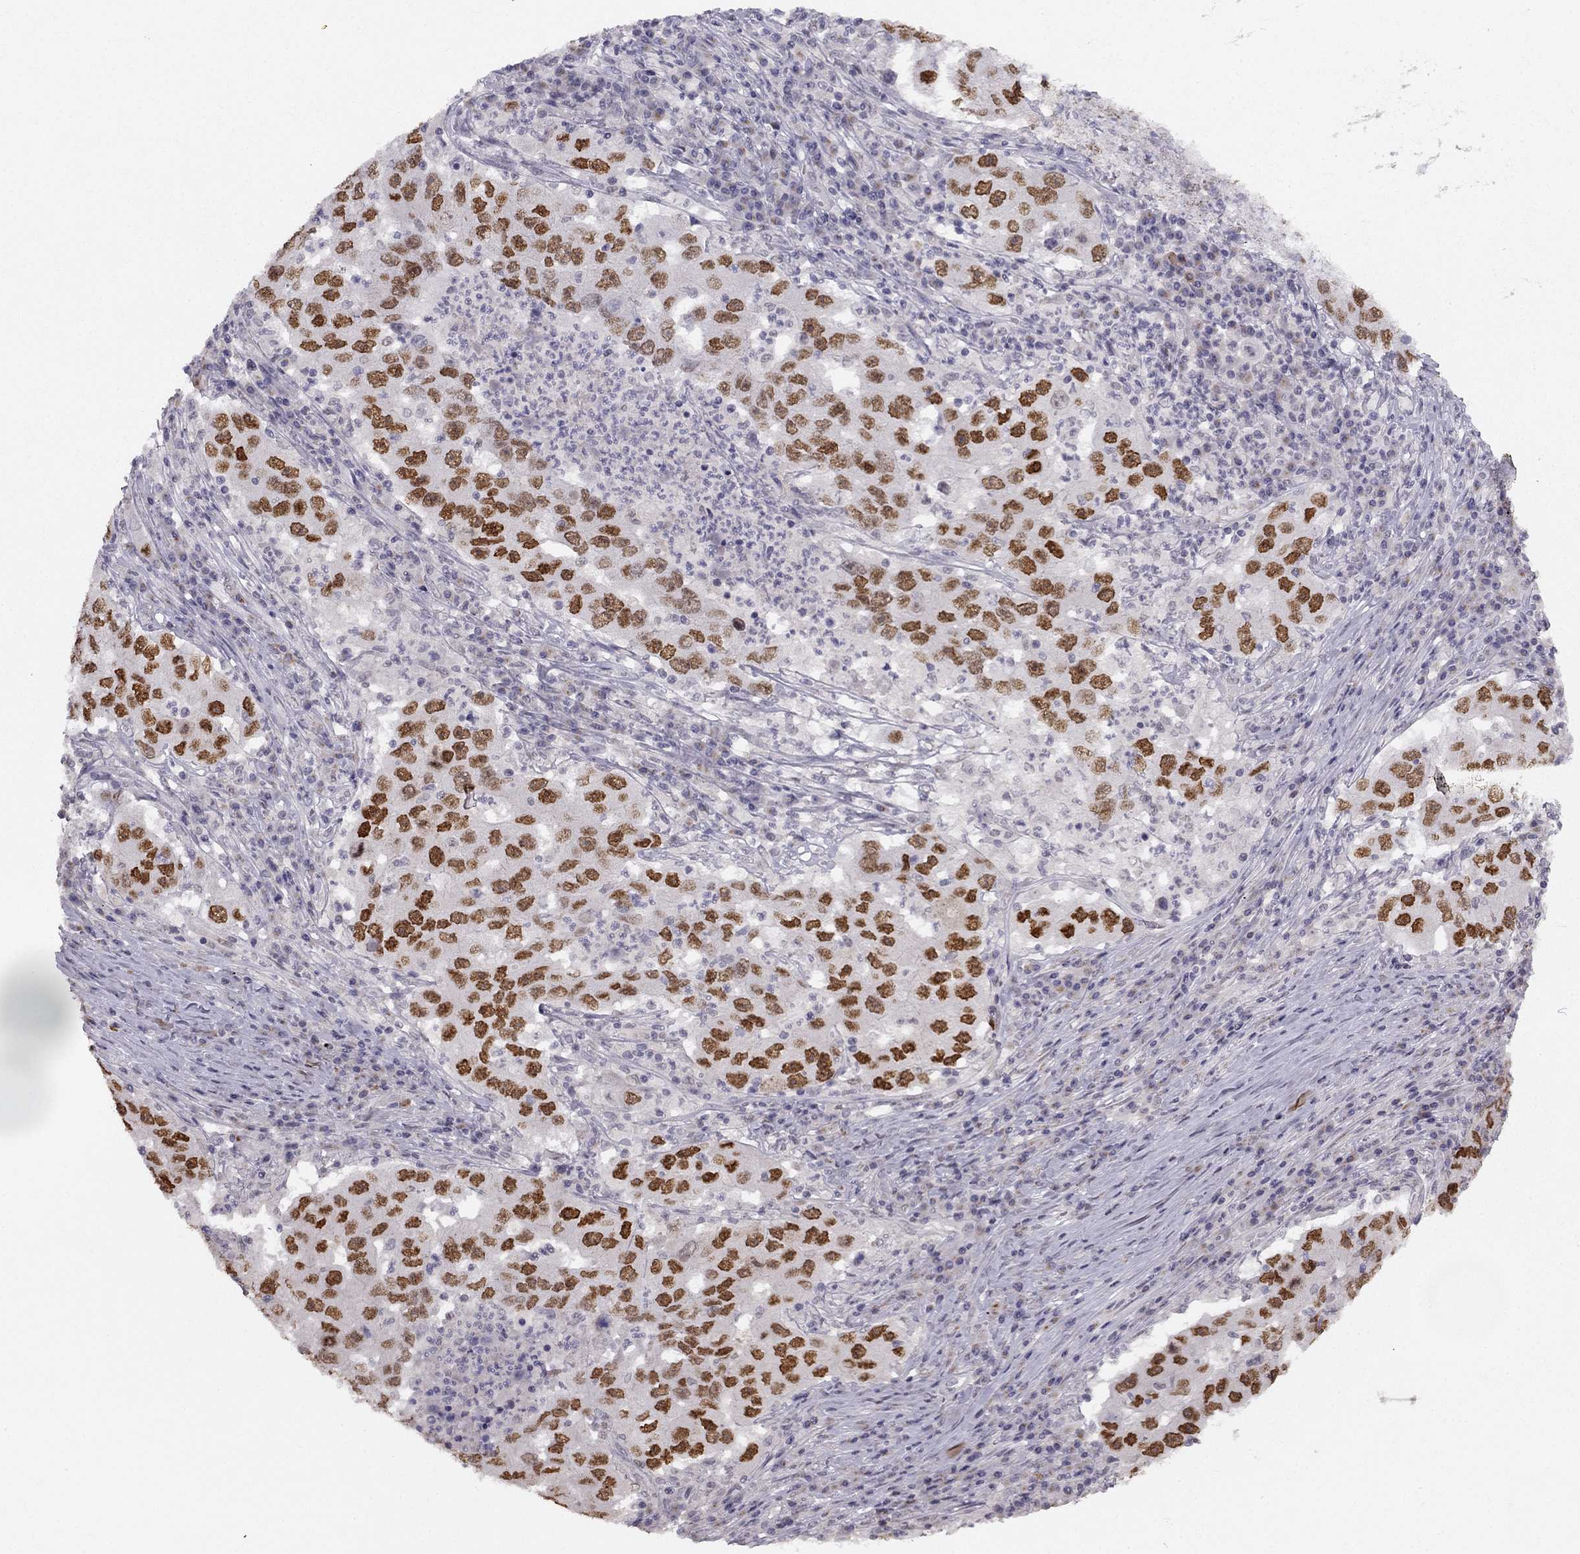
{"staining": {"intensity": "strong", "quantity": ">75%", "location": "nuclear"}, "tissue": "lung cancer", "cell_type": "Tumor cells", "image_type": "cancer", "snomed": [{"axis": "morphology", "description": "Adenocarcinoma, NOS"}, {"axis": "topography", "description": "Lung"}], "caption": "Human lung cancer (adenocarcinoma) stained with a brown dye demonstrates strong nuclear positive staining in approximately >75% of tumor cells.", "gene": "TRPS1", "patient": {"sex": "male", "age": 73}}